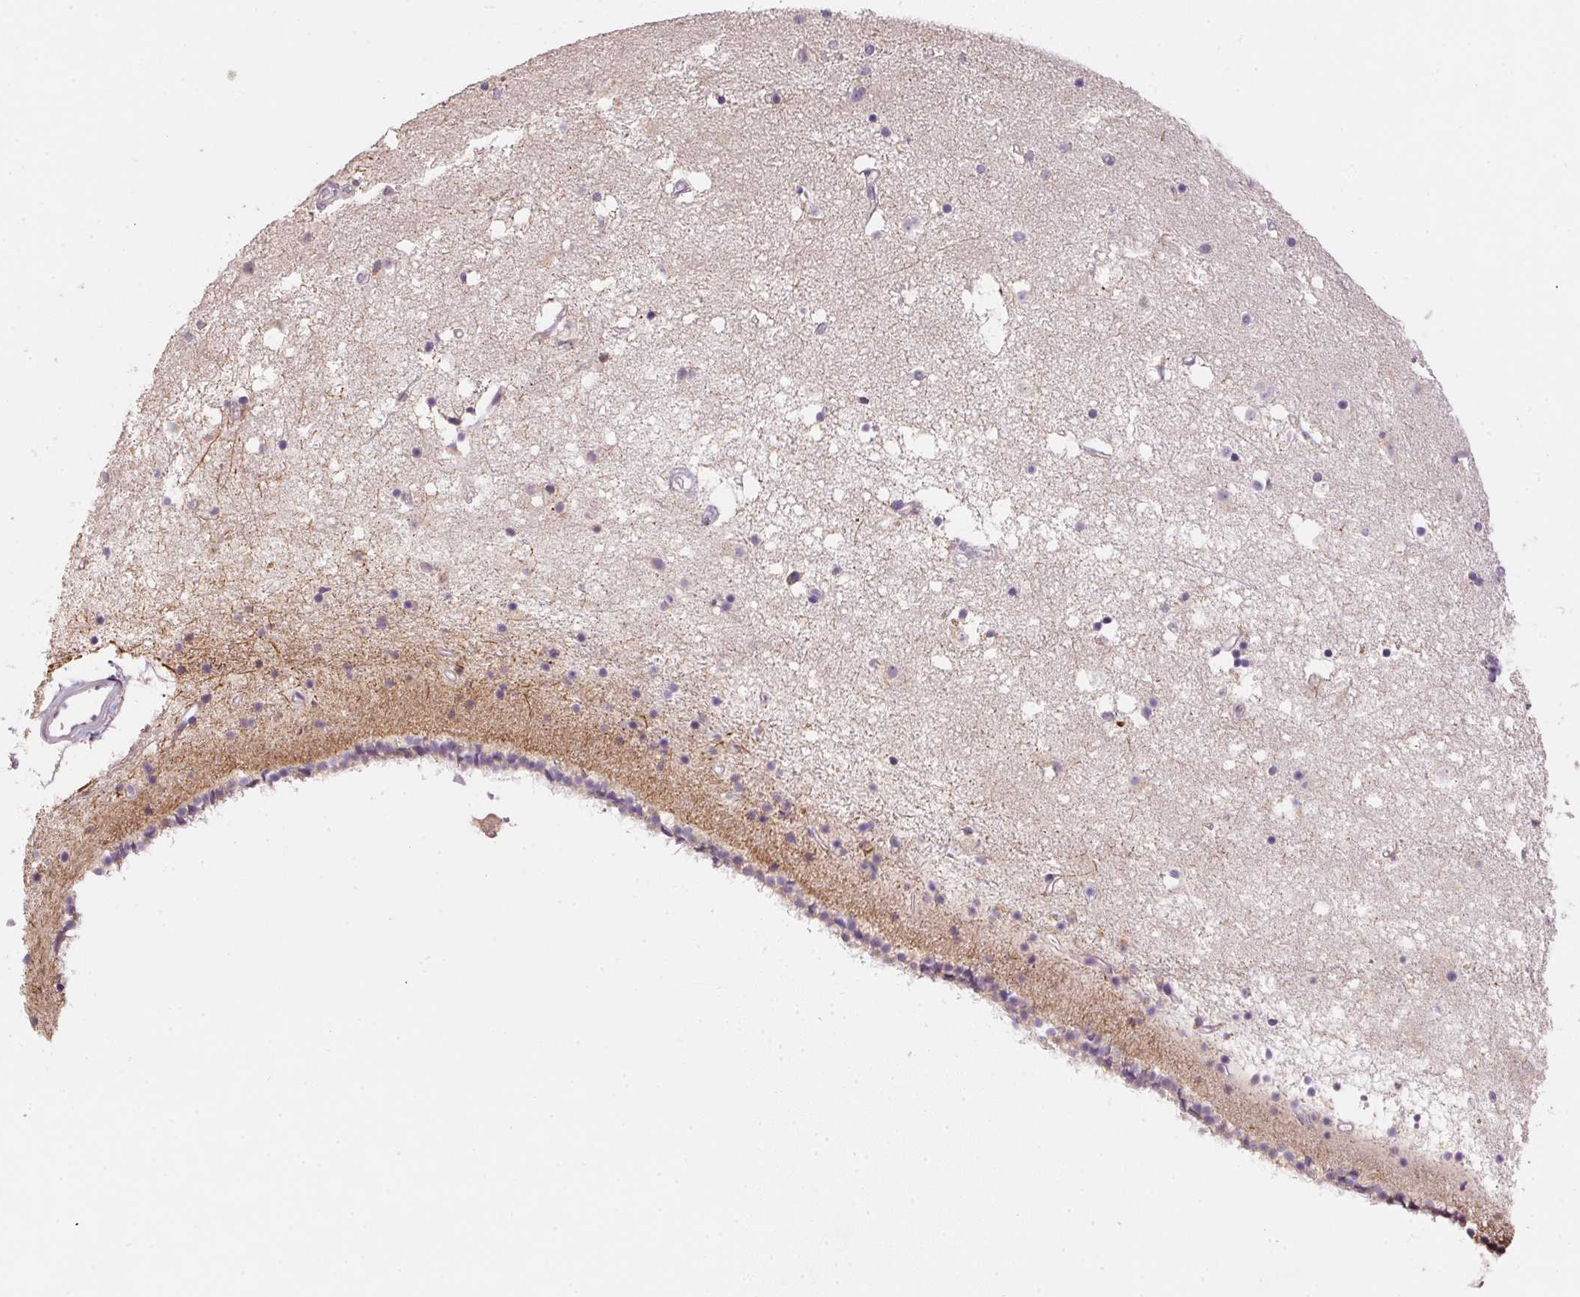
{"staining": {"intensity": "negative", "quantity": "none", "location": "none"}, "tissue": "caudate", "cell_type": "Glial cells", "image_type": "normal", "snomed": [{"axis": "morphology", "description": "Normal tissue, NOS"}, {"axis": "topography", "description": "Lateral ventricle wall"}], "caption": "The immunohistochemistry micrograph has no significant staining in glial cells of caudate. (DAB (3,3'-diaminobenzidine) immunohistochemistry (IHC), high magnification).", "gene": "ALDH8A1", "patient": {"sex": "female", "age": 71}}